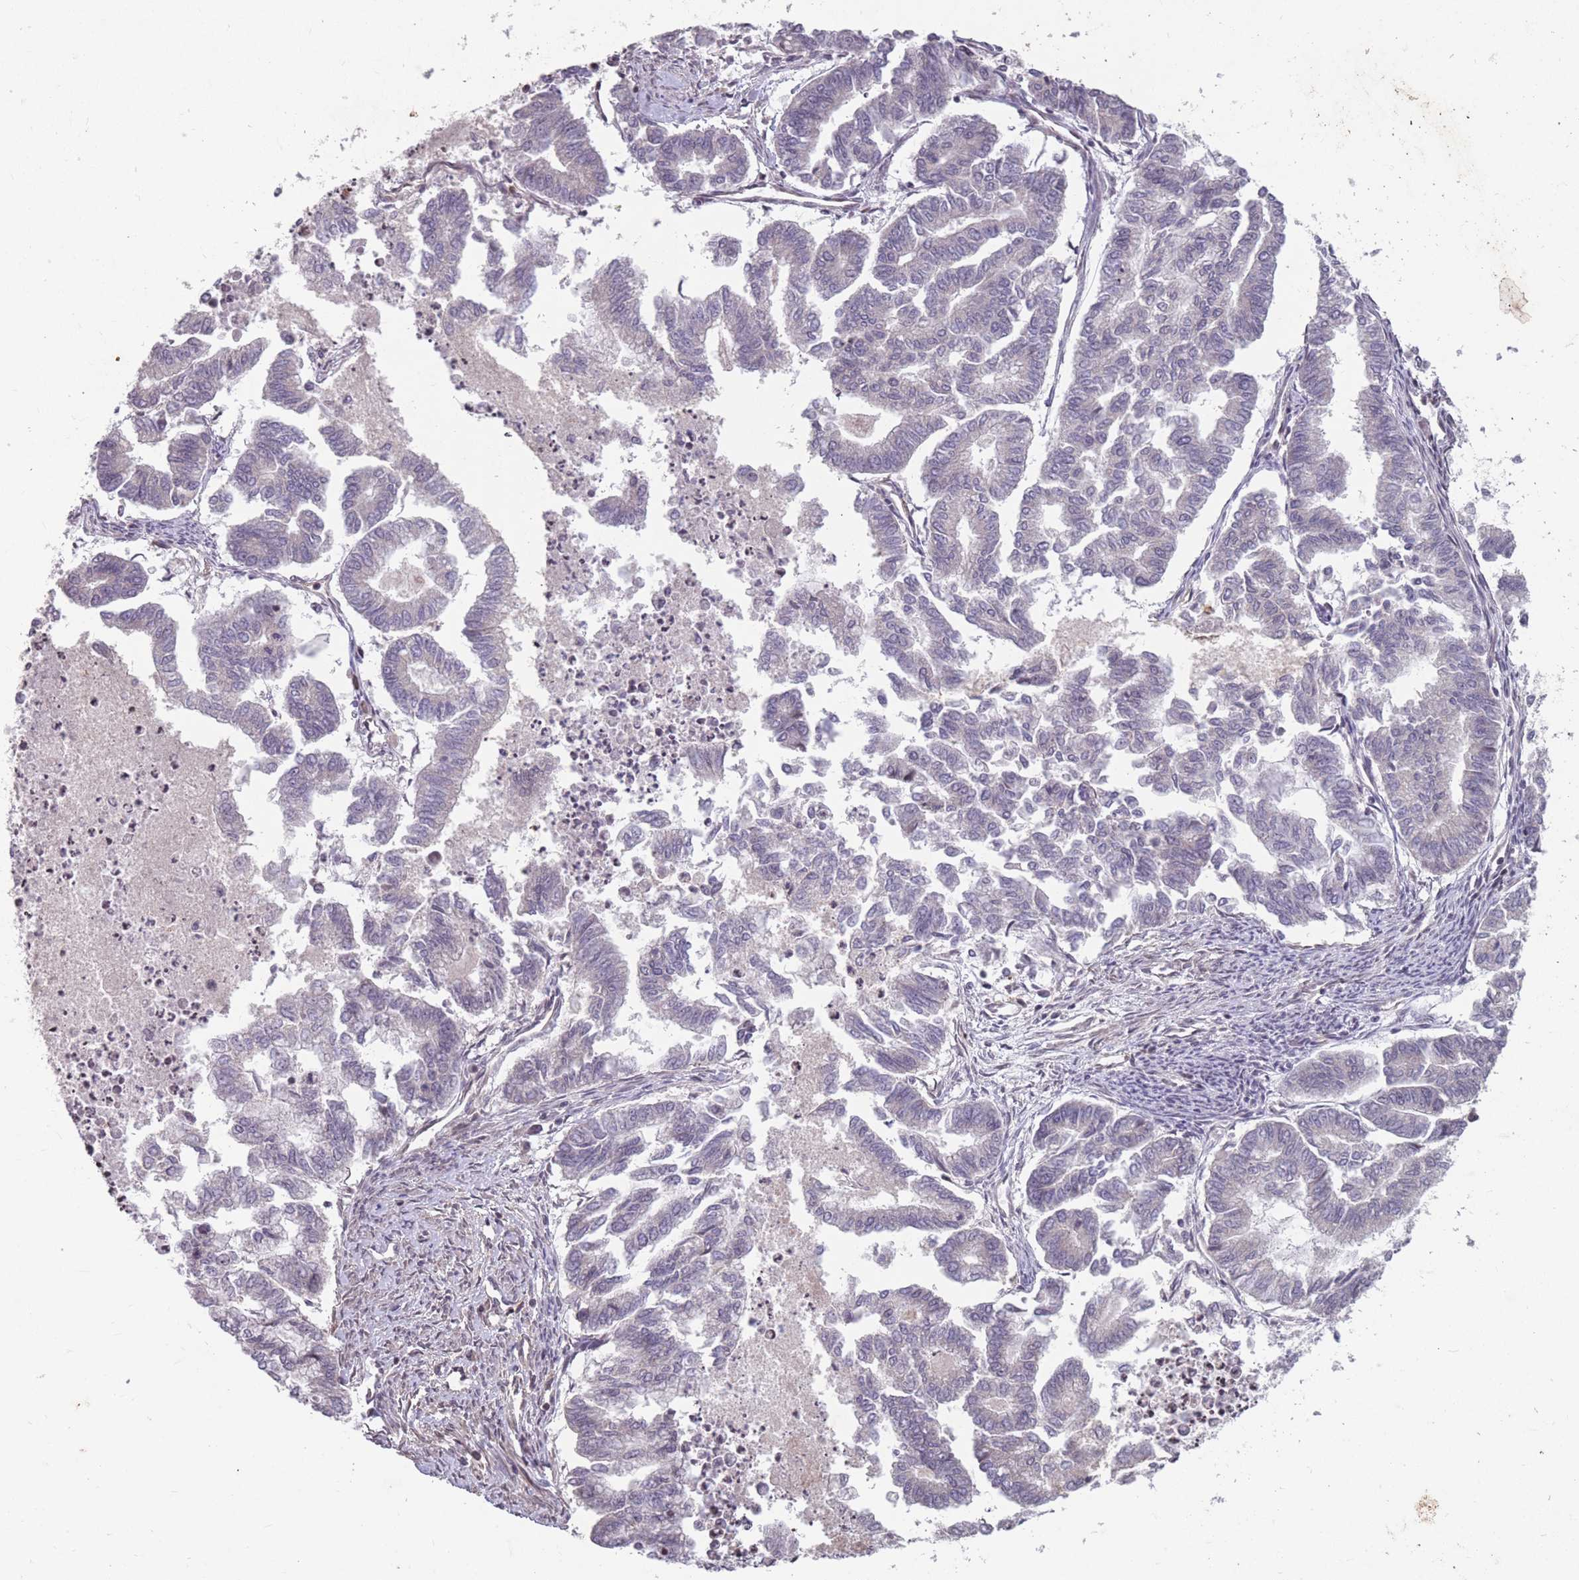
{"staining": {"intensity": "negative", "quantity": "none", "location": "none"}, "tissue": "endometrial cancer", "cell_type": "Tumor cells", "image_type": "cancer", "snomed": [{"axis": "morphology", "description": "Adenocarcinoma, NOS"}, {"axis": "topography", "description": "Endometrium"}], "caption": "High magnification brightfield microscopy of endometrial adenocarcinoma stained with DAB (3,3'-diaminobenzidine) (brown) and counterstained with hematoxylin (blue): tumor cells show no significant expression.", "gene": "GGT5", "patient": {"sex": "female", "age": 79}}